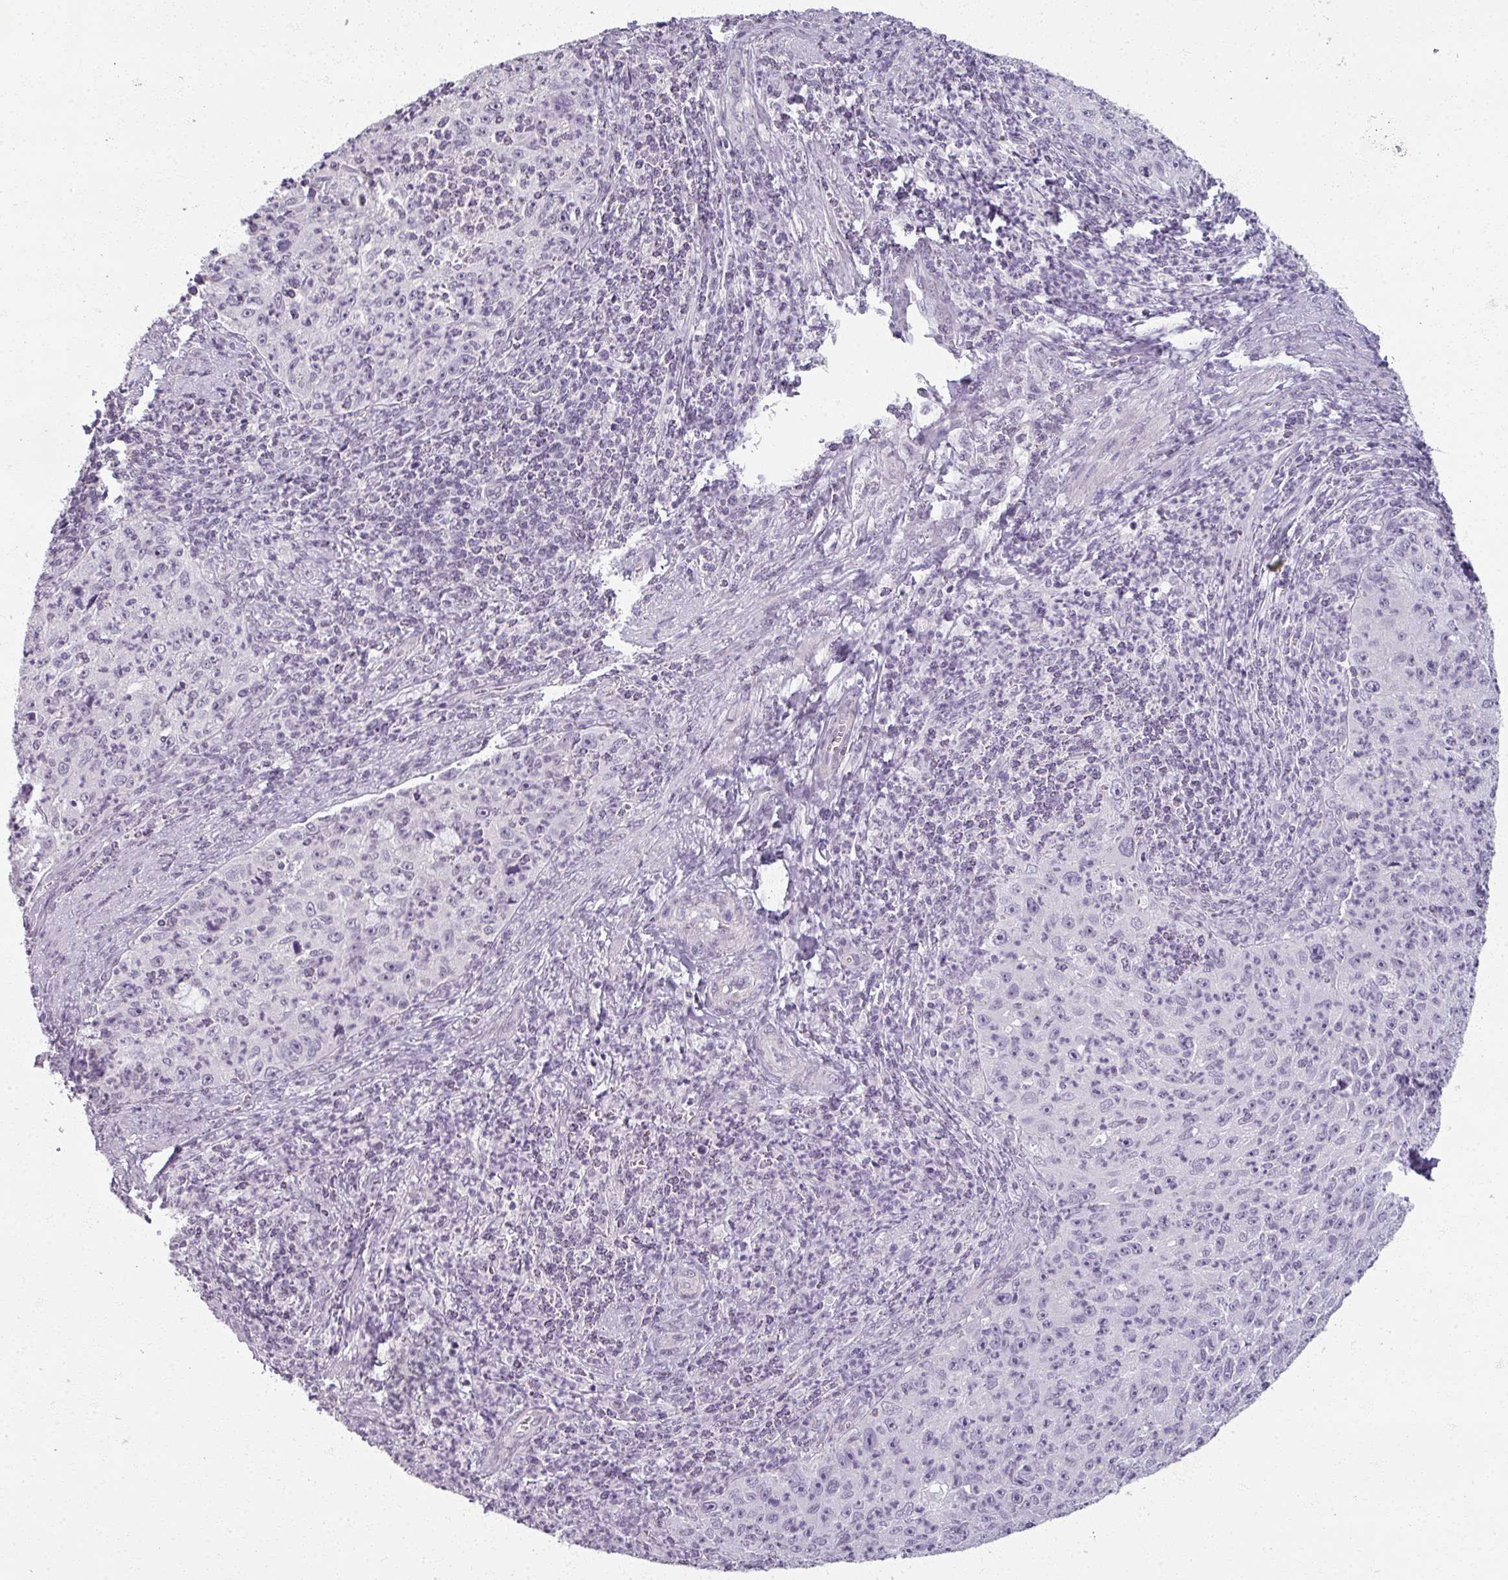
{"staining": {"intensity": "negative", "quantity": "none", "location": "none"}, "tissue": "cervical cancer", "cell_type": "Tumor cells", "image_type": "cancer", "snomed": [{"axis": "morphology", "description": "Squamous cell carcinoma, NOS"}, {"axis": "topography", "description": "Cervix"}], "caption": "The photomicrograph shows no staining of tumor cells in cervical squamous cell carcinoma.", "gene": "RFPL2", "patient": {"sex": "female", "age": 30}}